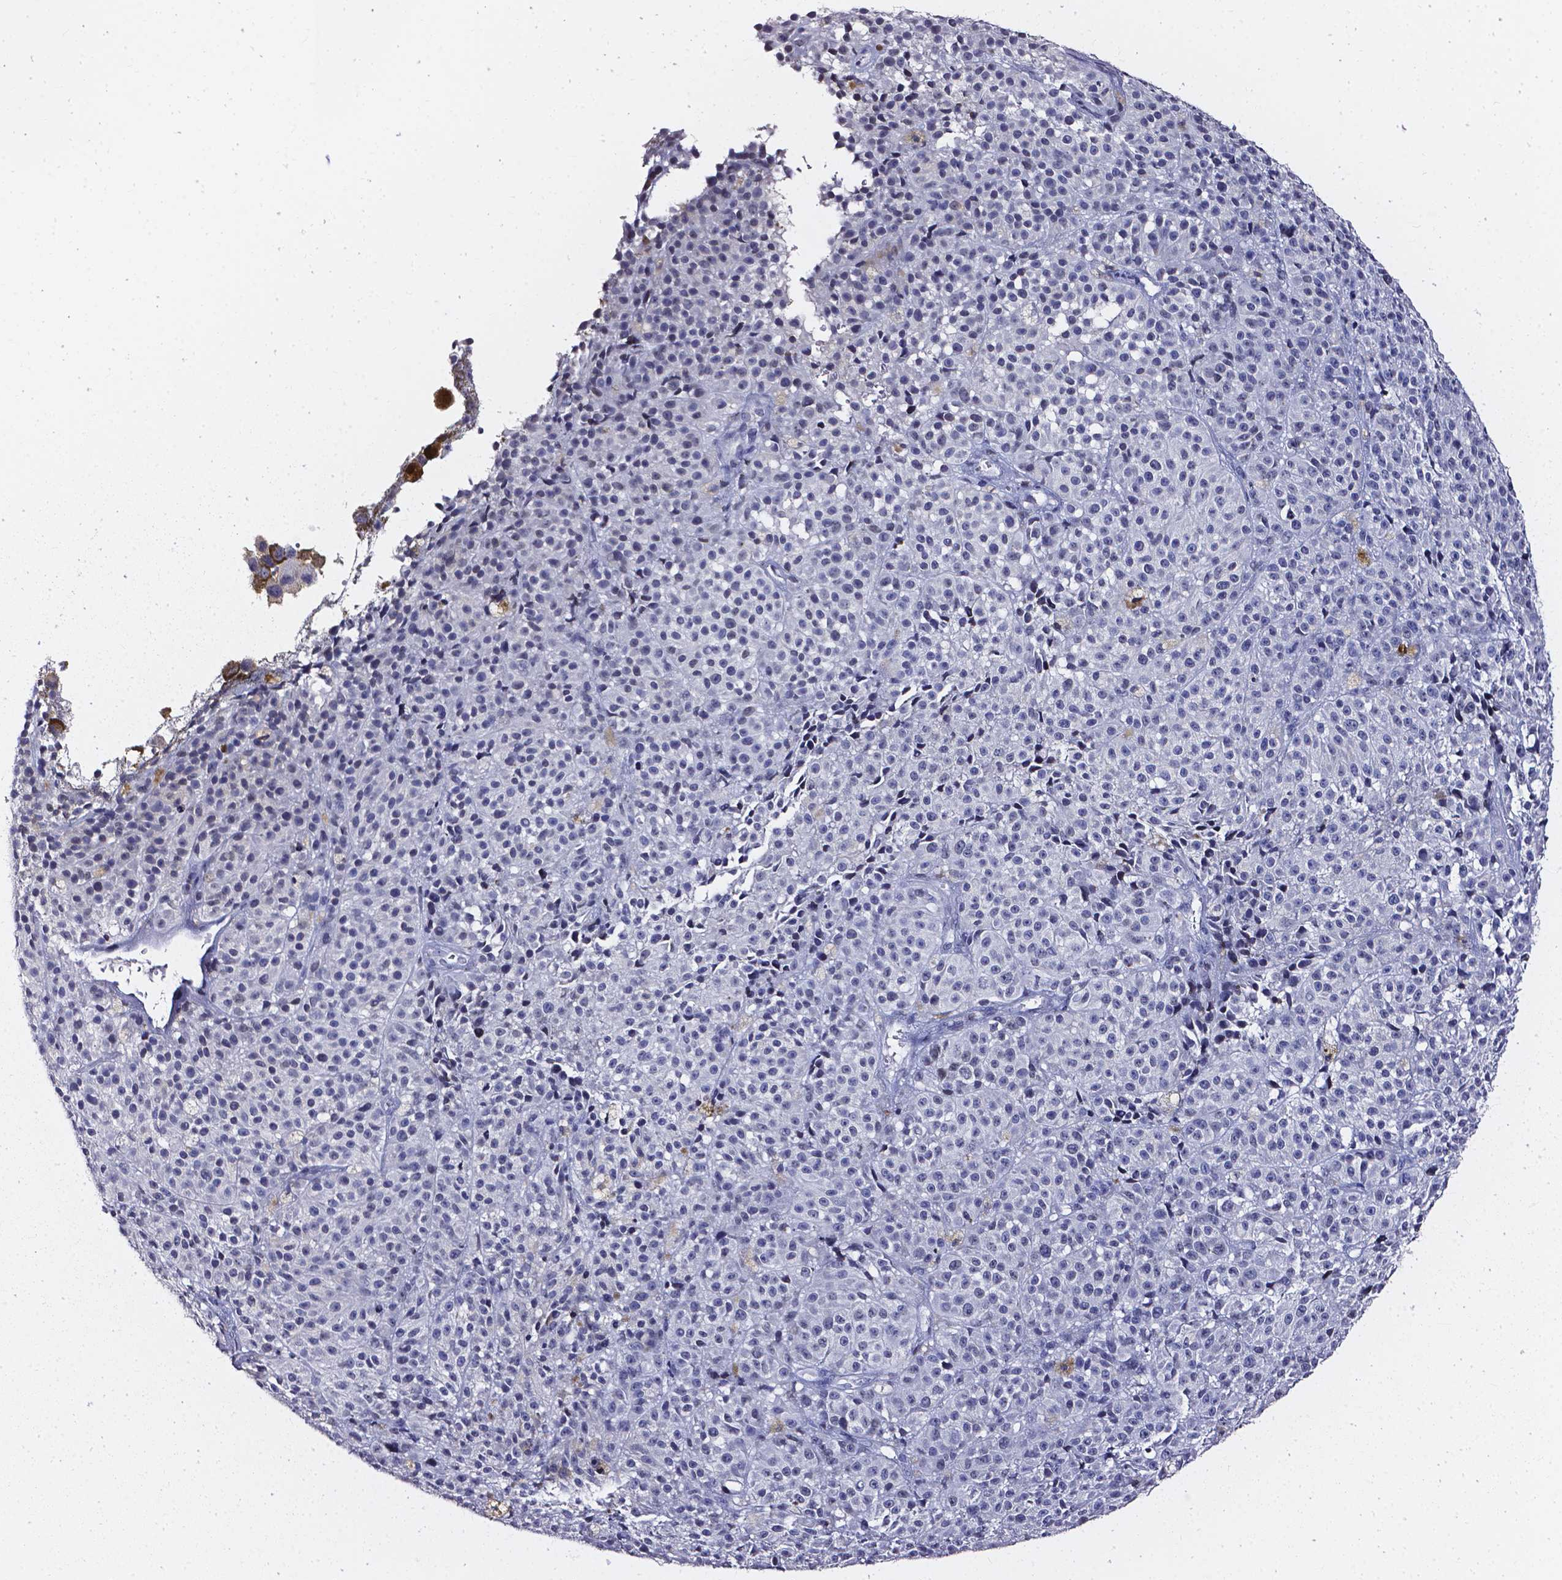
{"staining": {"intensity": "negative", "quantity": "none", "location": "none"}, "tissue": "melanoma", "cell_type": "Tumor cells", "image_type": "cancer", "snomed": [{"axis": "morphology", "description": "Malignant melanoma, NOS"}, {"axis": "topography", "description": "Skin"}], "caption": "Tumor cells show no significant protein positivity in melanoma. (DAB (3,3'-diaminobenzidine) IHC visualized using brightfield microscopy, high magnification).", "gene": "AKR1B10", "patient": {"sex": "female", "age": 58}}